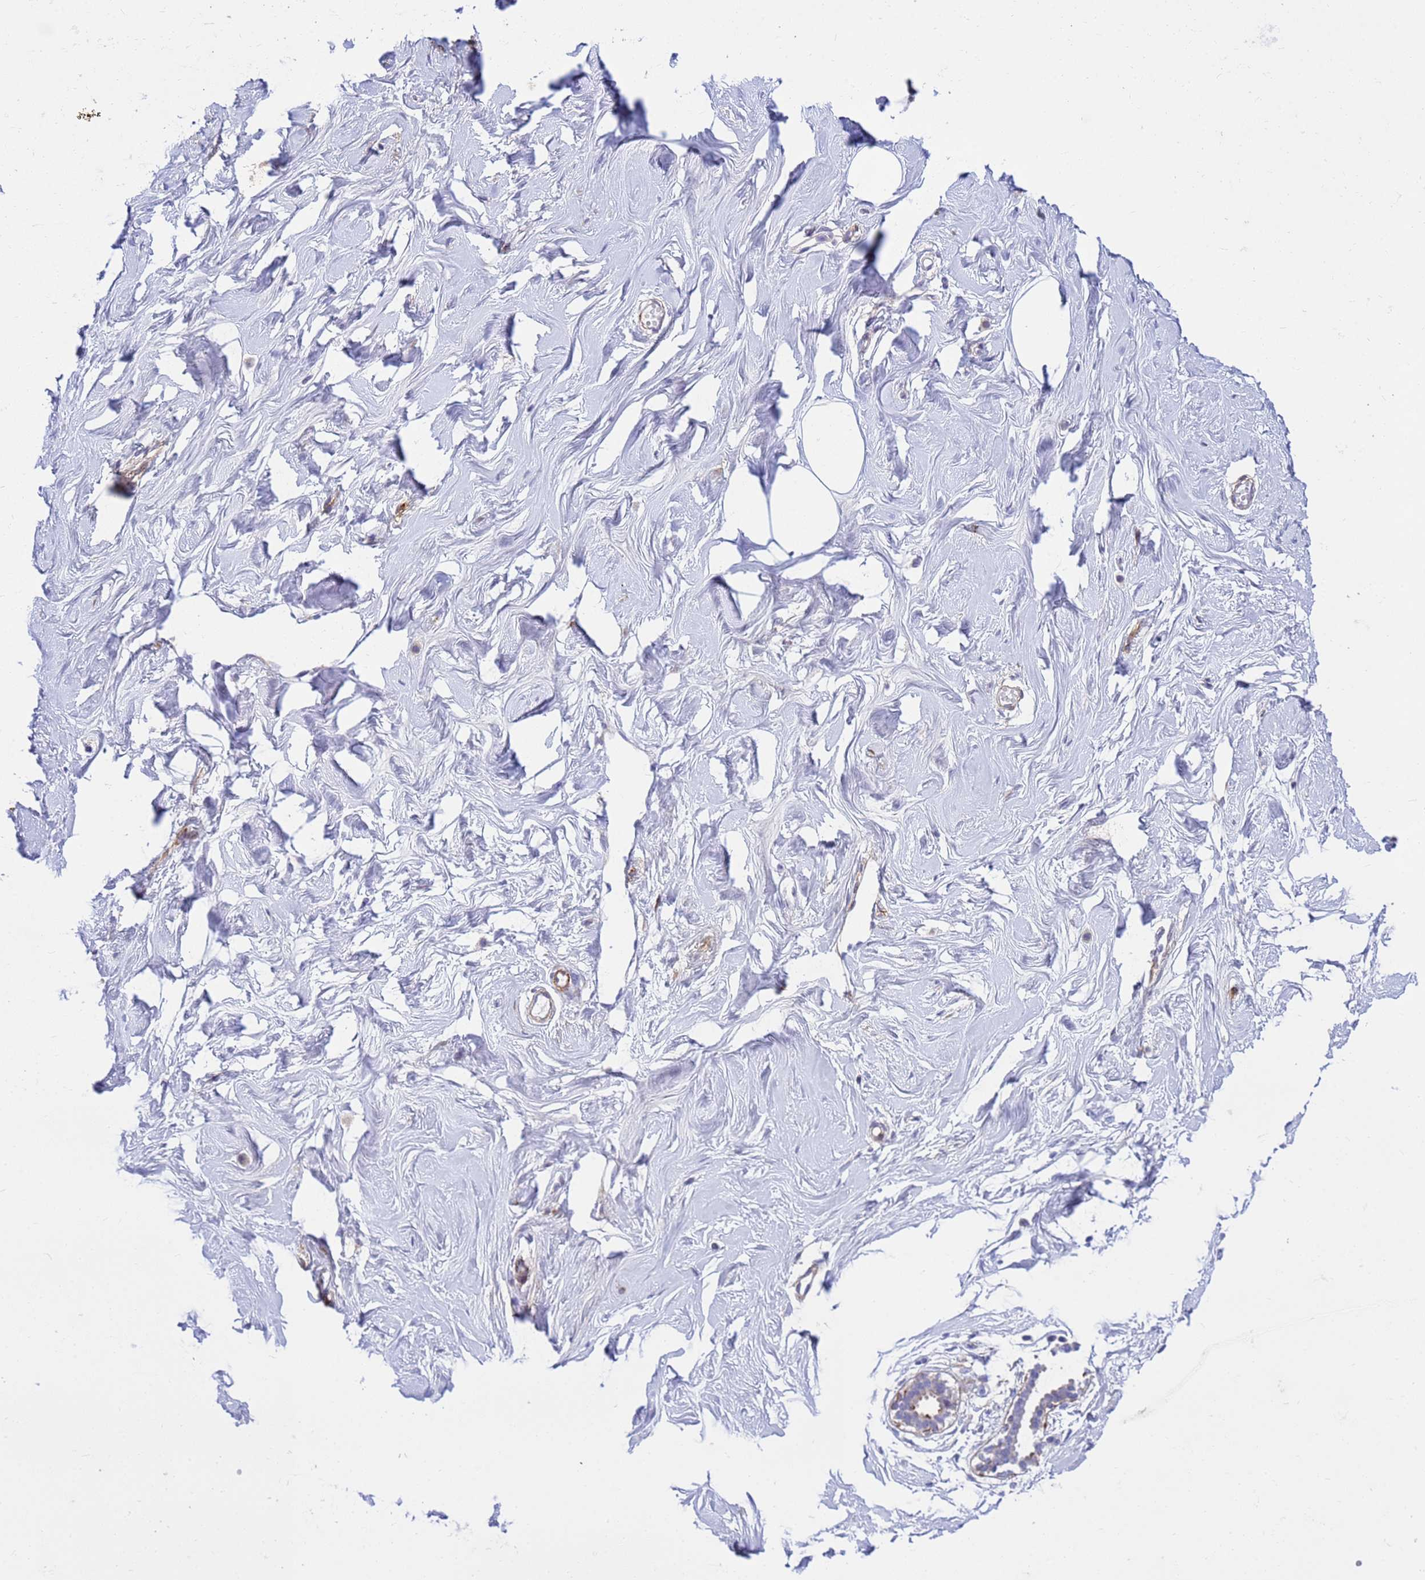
{"staining": {"intensity": "negative", "quantity": "none", "location": "none"}, "tissue": "breast", "cell_type": "Adipocytes", "image_type": "normal", "snomed": [{"axis": "morphology", "description": "Normal tissue, NOS"}, {"axis": "morphology", "description": "Adenoma, NOS"}, {"axis": "topography", "description": "Breast"}], "caption": "DAB immunohistochemical staining of benign breast reveals no significant expression in adipocytes.", "gene": "P2RX7", "patient": {"sex": "female", "age": 23}}